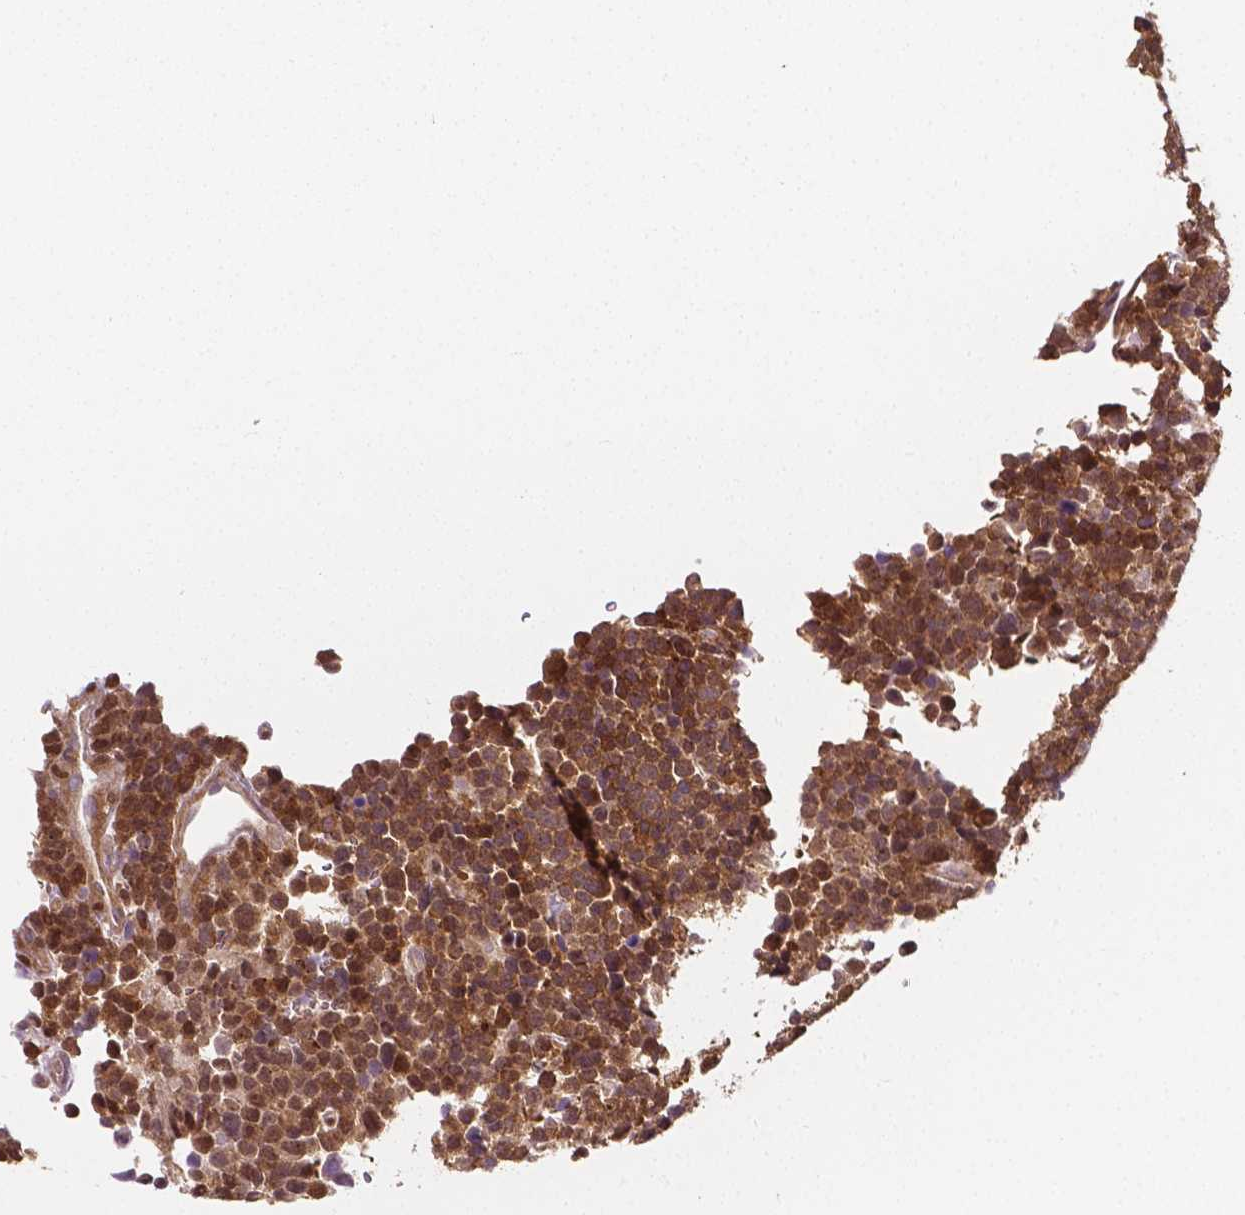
{"staining": {"intensity": "moderate", "quantity": "<25%", "location": "cytoplasmic/membranous,nuclear"}, "tissue": "glioma", "cell_type": "Tumor cells", "image_type": "cancer", "snomed": [{"axis": "morphology", "description": "Glioma, malignant, High grade"}, {"axis": "topography", "description": "Brain"}], "caption": "The histopathology image exhibits staining of glioma, revealing moderate cytoplasmic/membranous and nuclear protein positivity (brown color) within tumor cells.", "gene": "YAP1", "patient": {"sex": "male", "age": 33}}